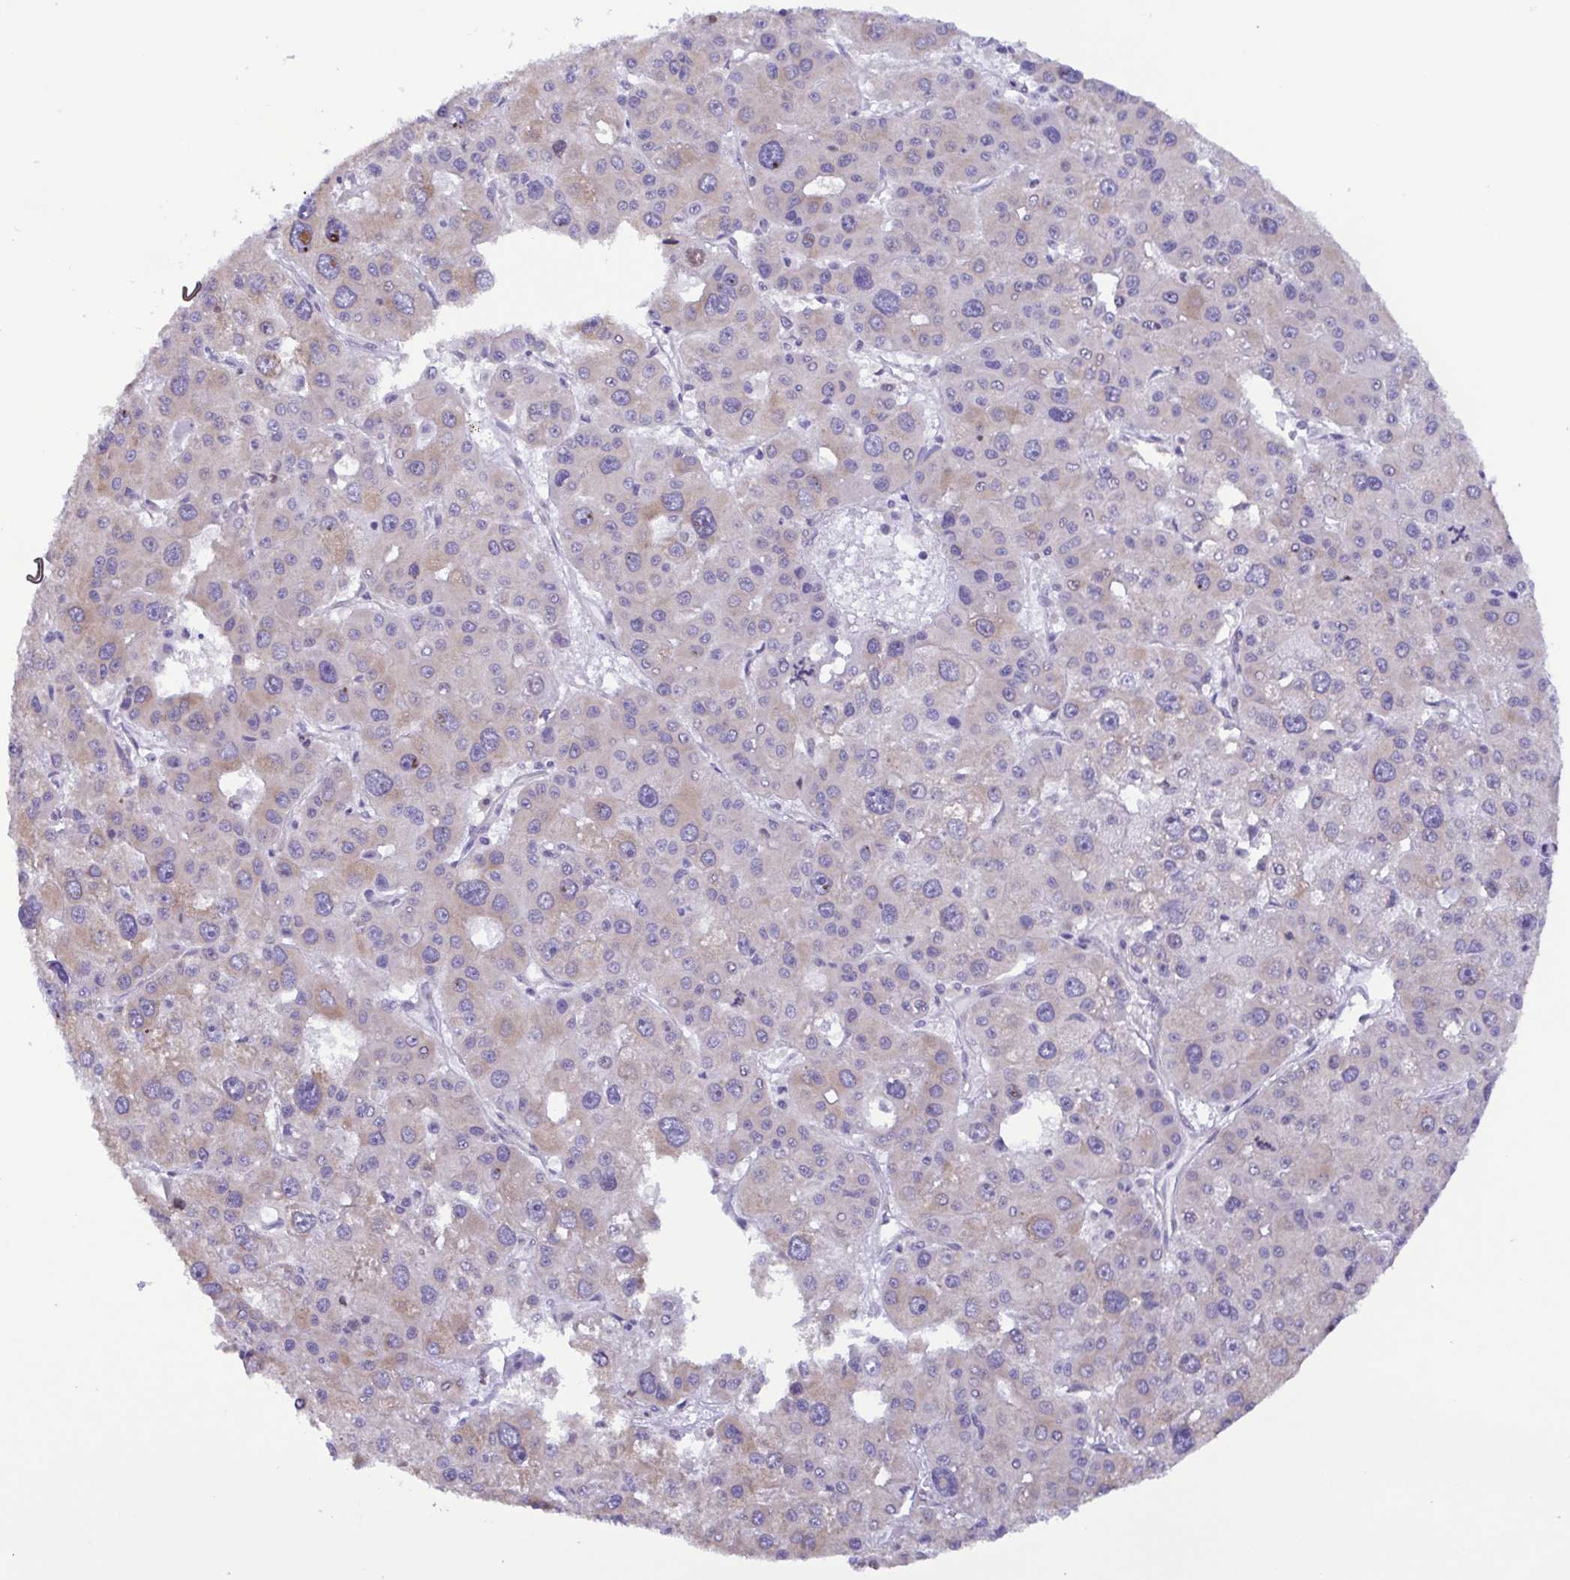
{"staining": {"intensity": "weak", "quantity": "<25%", "location": "cytoplasmic/membranous"}, "tissue": "liver cancer", "cell_type": "Tumor cells", "image_type": "cancer", "snomed": [{"axis": "morphology", "description": "Carcinoma, Hepatocellular, NOS"}, {"axis": "topography", "description": "Liver"}], "caption": "Immunohistochemistry photomicrograph of neoplastic tissue: human liver cancer stained with DAB demonstrates no significant protein expression in tumor cells.", "gene": "TNNI3", "patient": {"sex": "male", "age": 73}}